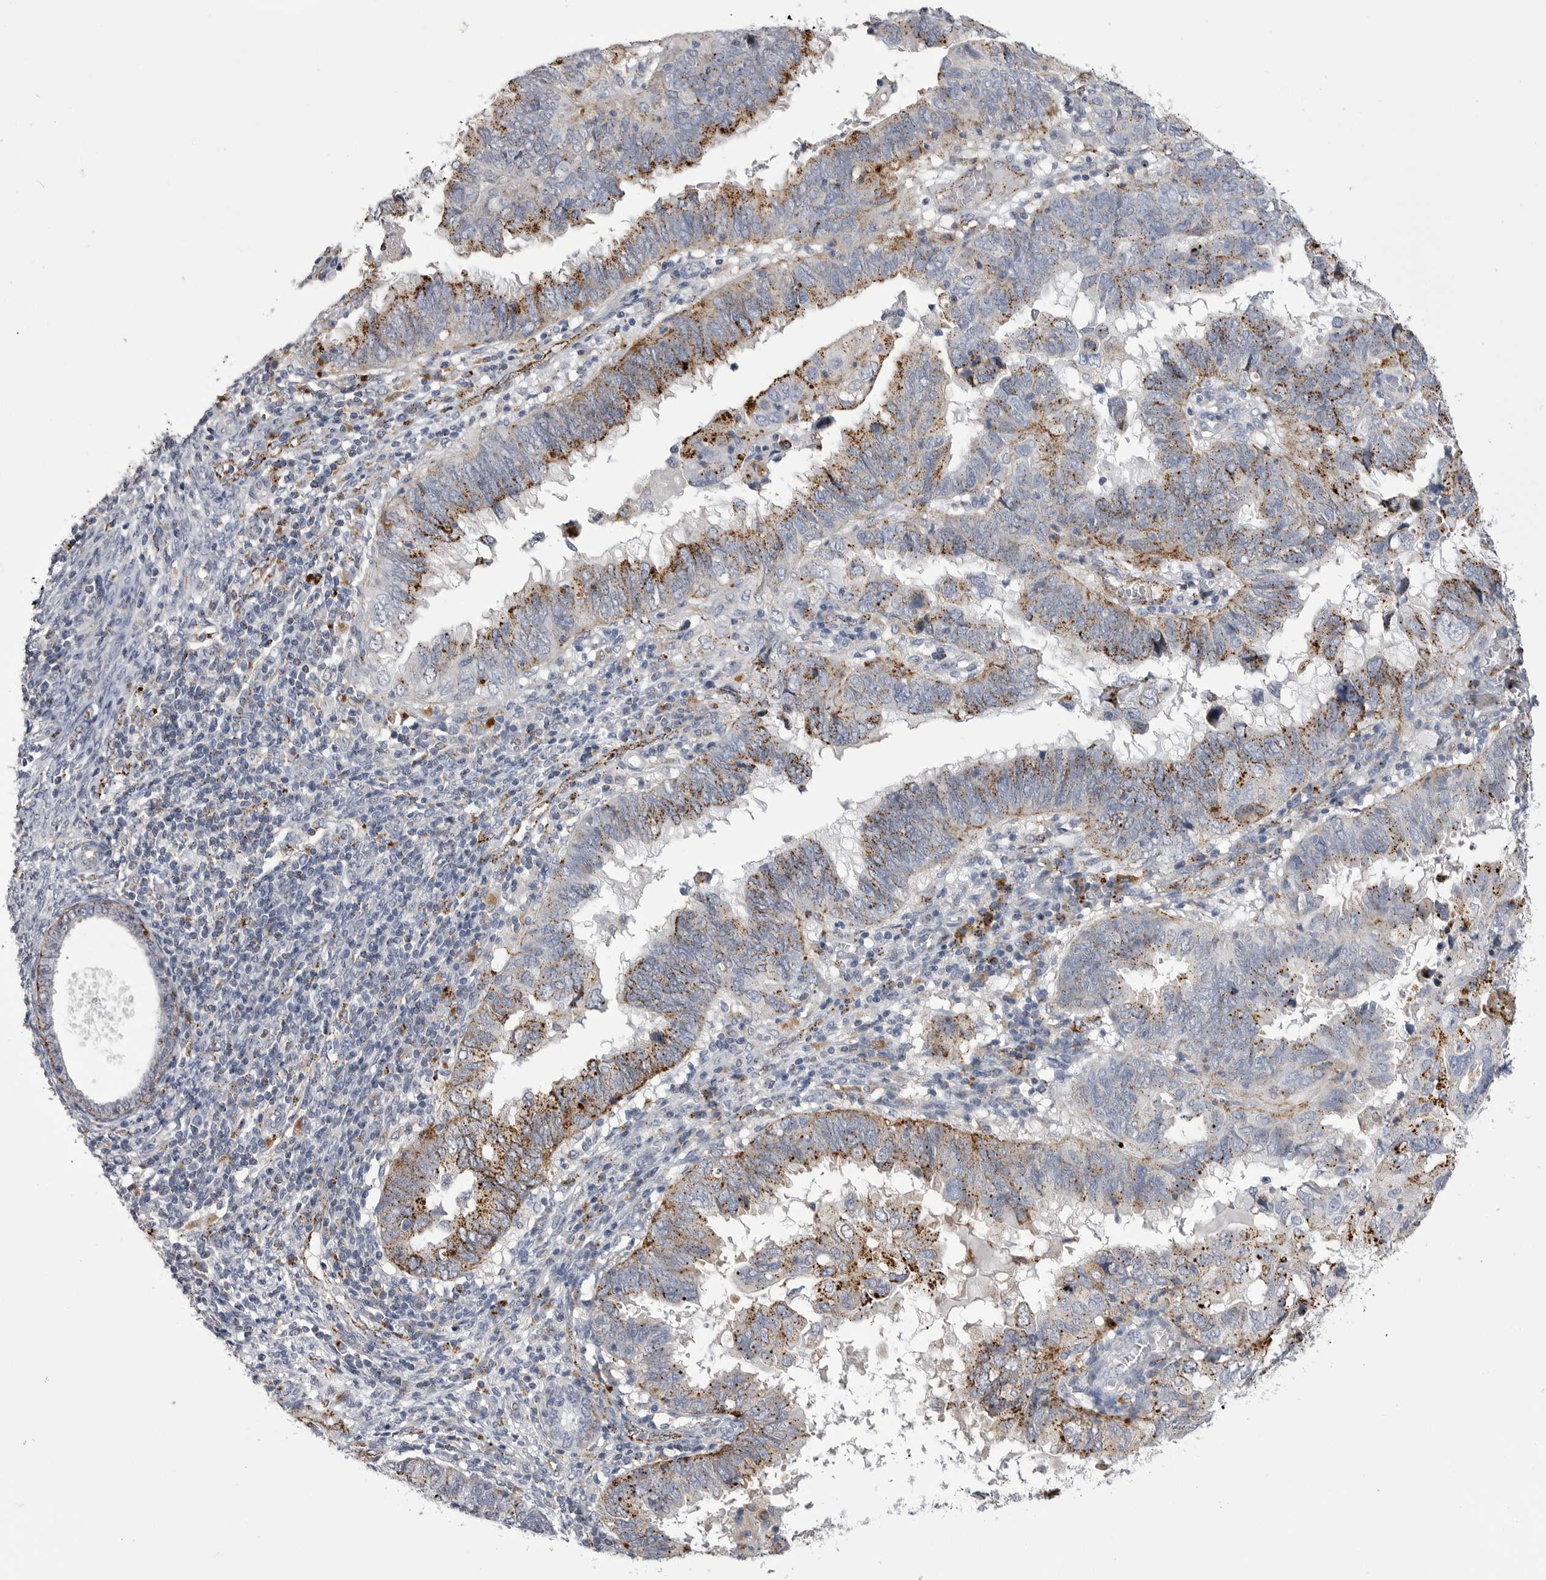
{"staining": {"intensity": "moderate", "quantity": "25%-75%", "location": "cytoplasmic/membranous"}, "tissue": "endometrial cancer", "cell_type": "Tumor cells", "image_type": "cancer", "snomed": [{"axis": "morphology", "description": "Adenocarcinoma, NOS"}, {"axis": "topography", "description": "Uterus"}], "caption": "The micrograph shows staining of endometrial cancer (adenocarcinoma), revealing moderate cytoplasmic/membranous protein staining (brown color) within tumor cells. The staining is performed using DAB brown chromogen to label protein expression. The nuclei are counter-stained blue using hematoxylin.", "gene": "PSPN", "patient": {"sex": "female", "age": 77}}